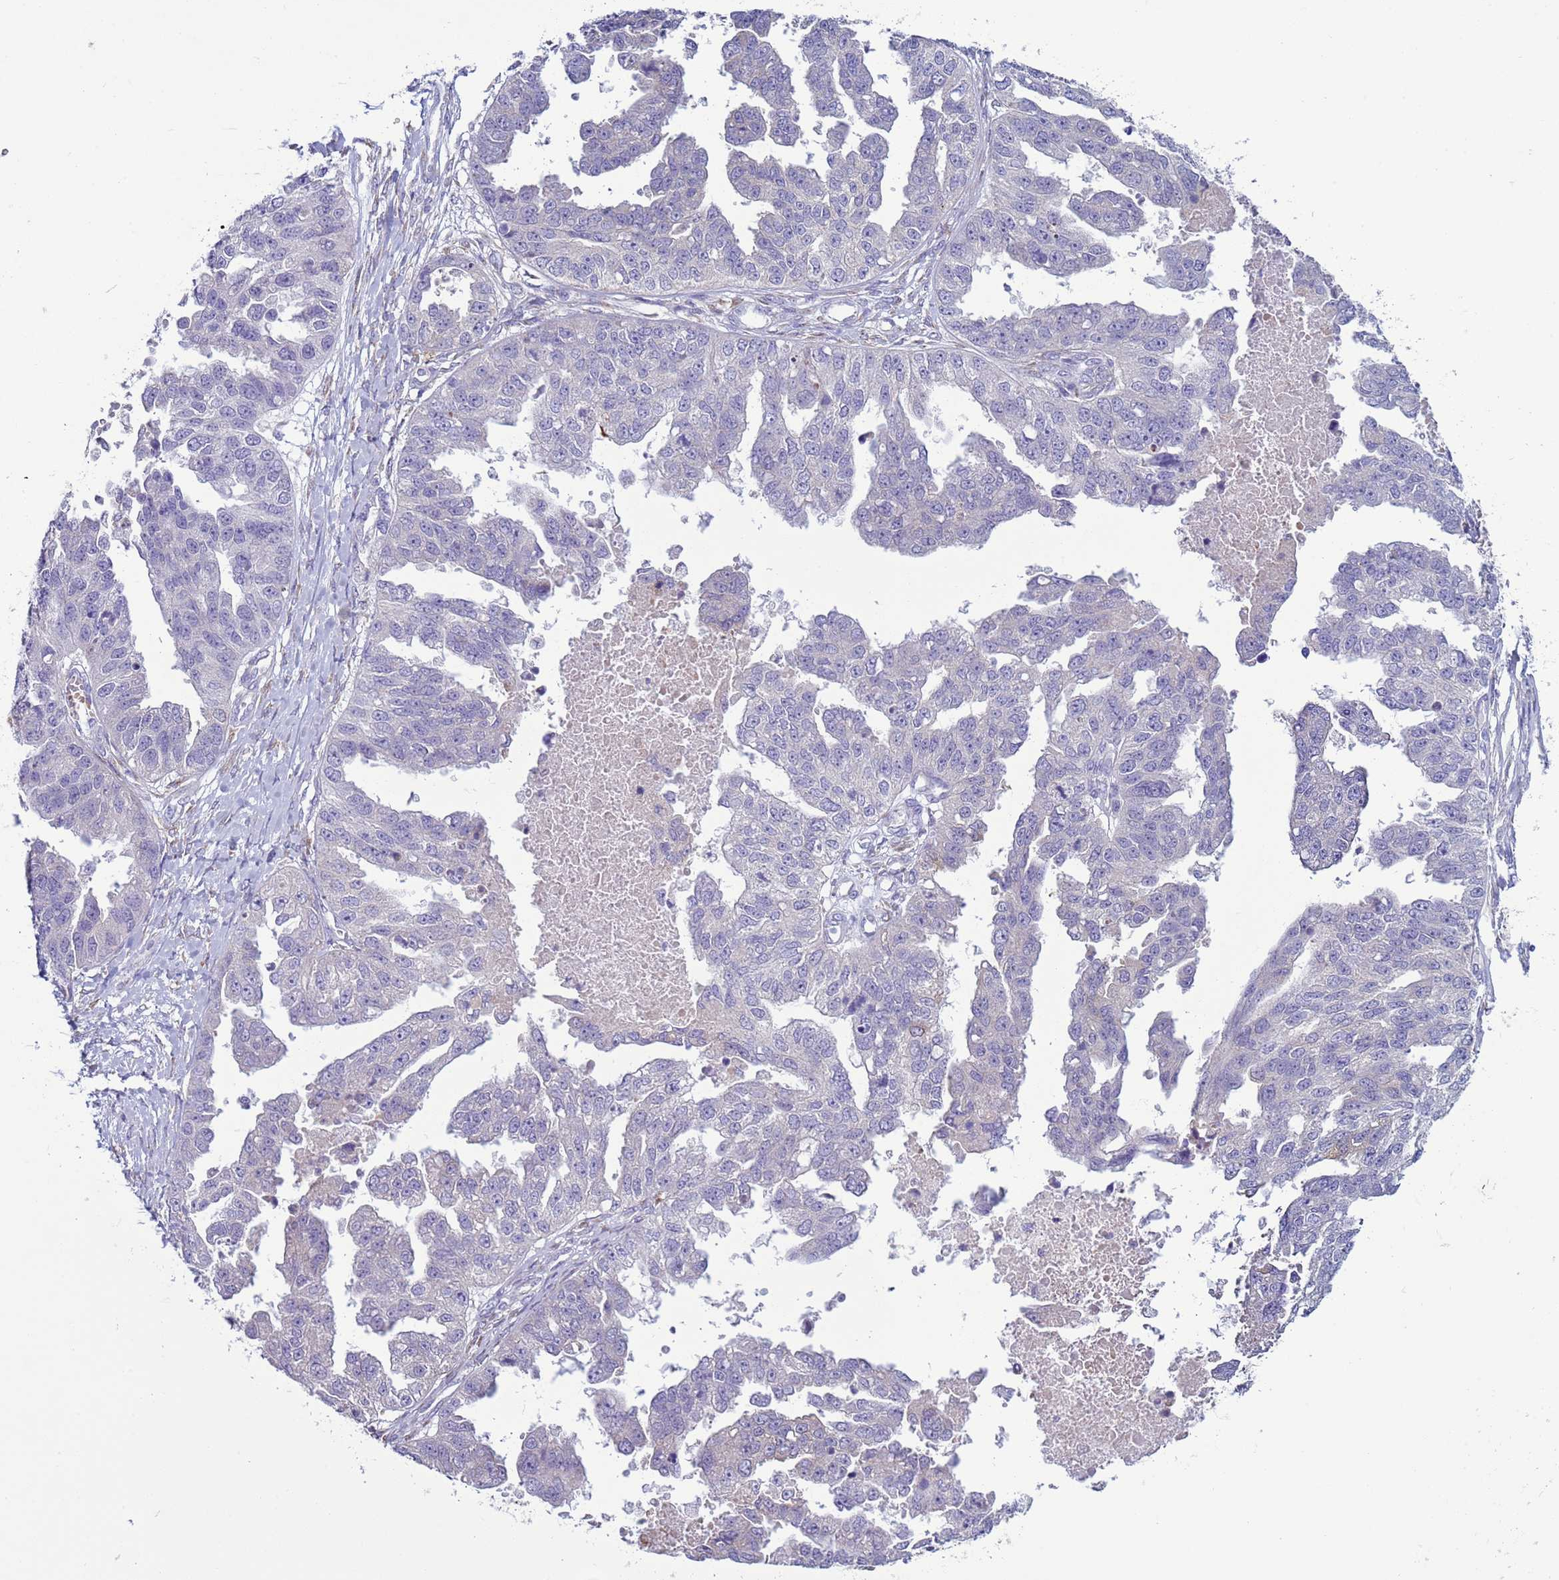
{"staining": {"intensity": "negative", "quantity": "none", "location": "none"}, "tissue": "ovarian cancer", "cell_type": "Tumor cells", "image_type": "cancer", "snomed": [{"axis": "morphology", "description": "Cystadenocarcinoma, serous, NOS"}, {"axis": "topography", "description": "Ovary"}], "caption": "The photomicrograph displays no staining of tumor cells in ovarian serous cystadenocarcinoma.", "gene": "ABHD17B", "patient": {"sex": "female", "age": 58}}